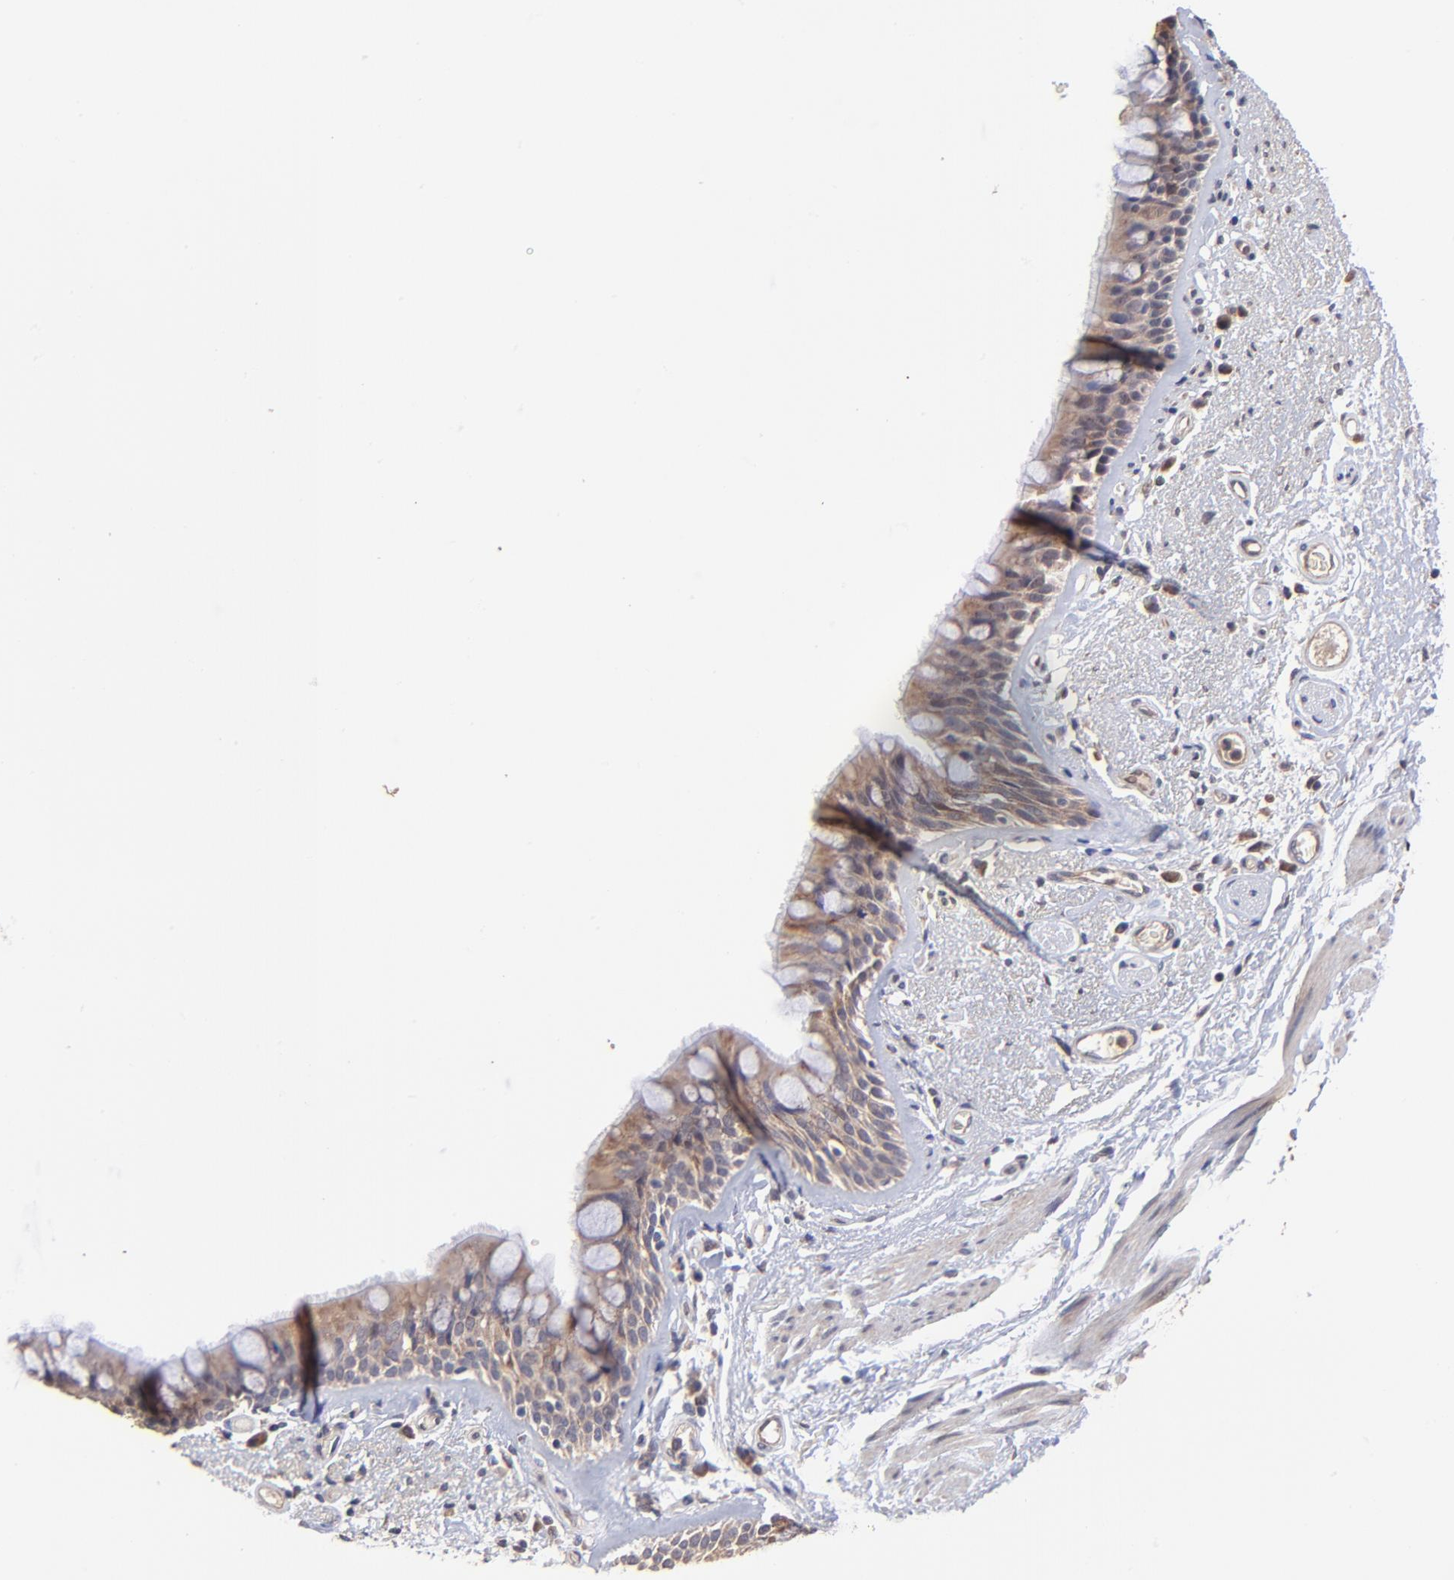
{"staining": {"intensity": "moderate", "quantity": ">75%", "location": "cytoplasmic/membranous"}, "tissue": "bronchus", "cell_type": "Respiratory epithelial cells", "image_type": "normal", "snomed": [{"axis": "morphology", "description": "Normal tissue, NOS"}, {"axis": "morphology", "description": "Adenocarcinoma, NOS"}, {"axis": "topography", "description": "Bronchus"}, {"axis": "topography", "description": "Lung"}], "caption": "Moderate cytoplasmic/membranous staining is seen in about >75% of respiratory epithelial cells in benign bronchus.", "gene": "BAIAP2L2", "patient": {"sex": "female", "age": 54}}